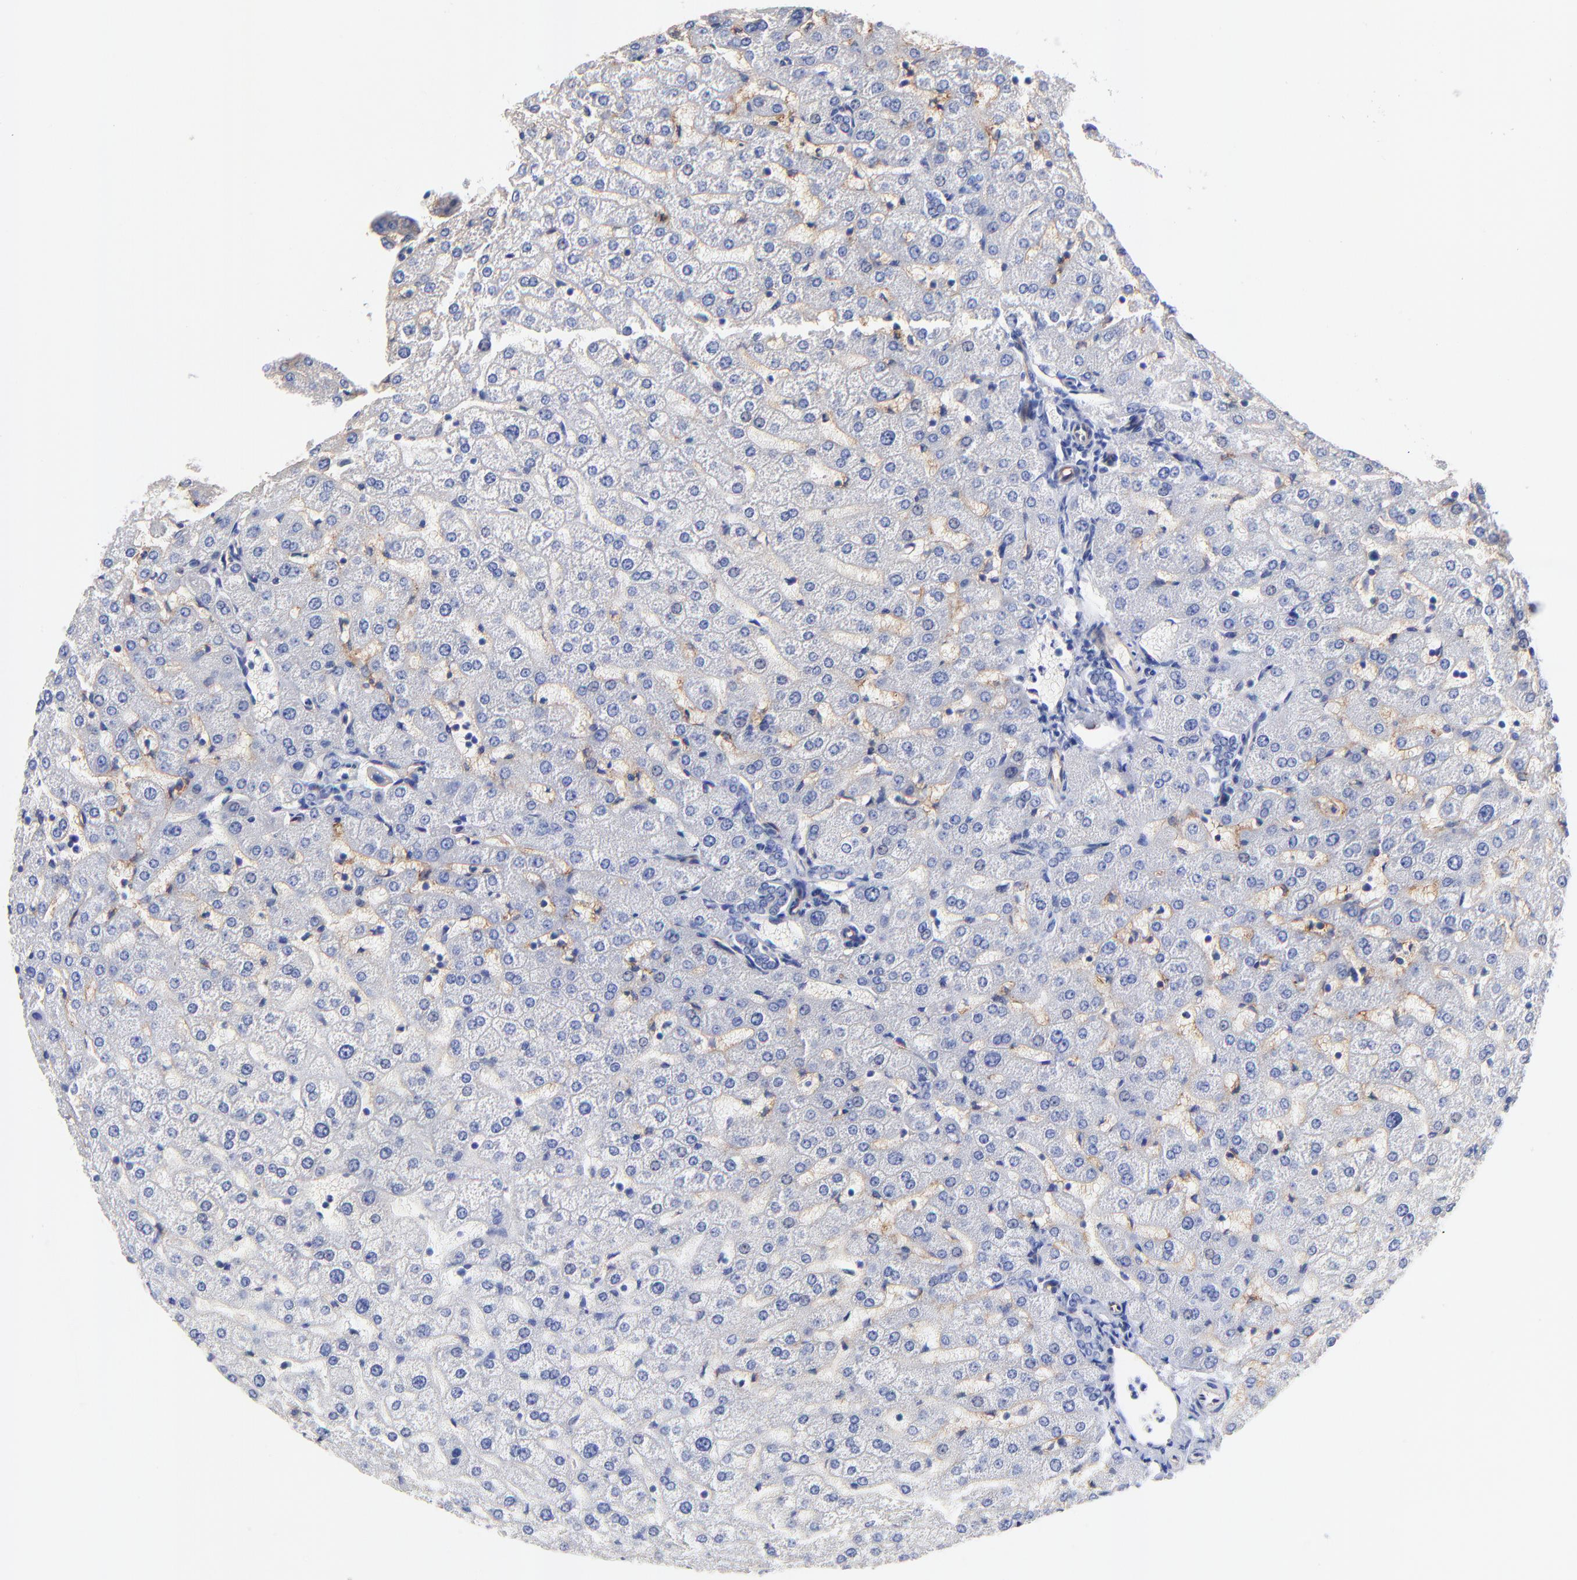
{"staining": {"intensity": "negative", "quantity": "none", "location": "none"}, "tissue": "liver", "cell_type": "Cholangiocytes", "image_type": "normal", "snomed": [{"axis": "morphology", "description": "Normal tissue, NOS"}, {"axis": "morphology", "description": "Fibrosis, NOS"}, {"axis": "topography", "description": "Liver"}], "caption": "This is a image of immunohistochemistry (IHC) staining of unremarkable liver, which shows no positivity in cholangiocytes. The staining was performed using DAB to visualize the protein expression in brown, while the nuclei were stained in blue with hematoxylin (Magnification: 20x).", "gene": "SLC44A2", "patient": {"sex": "female", "age": 29}}